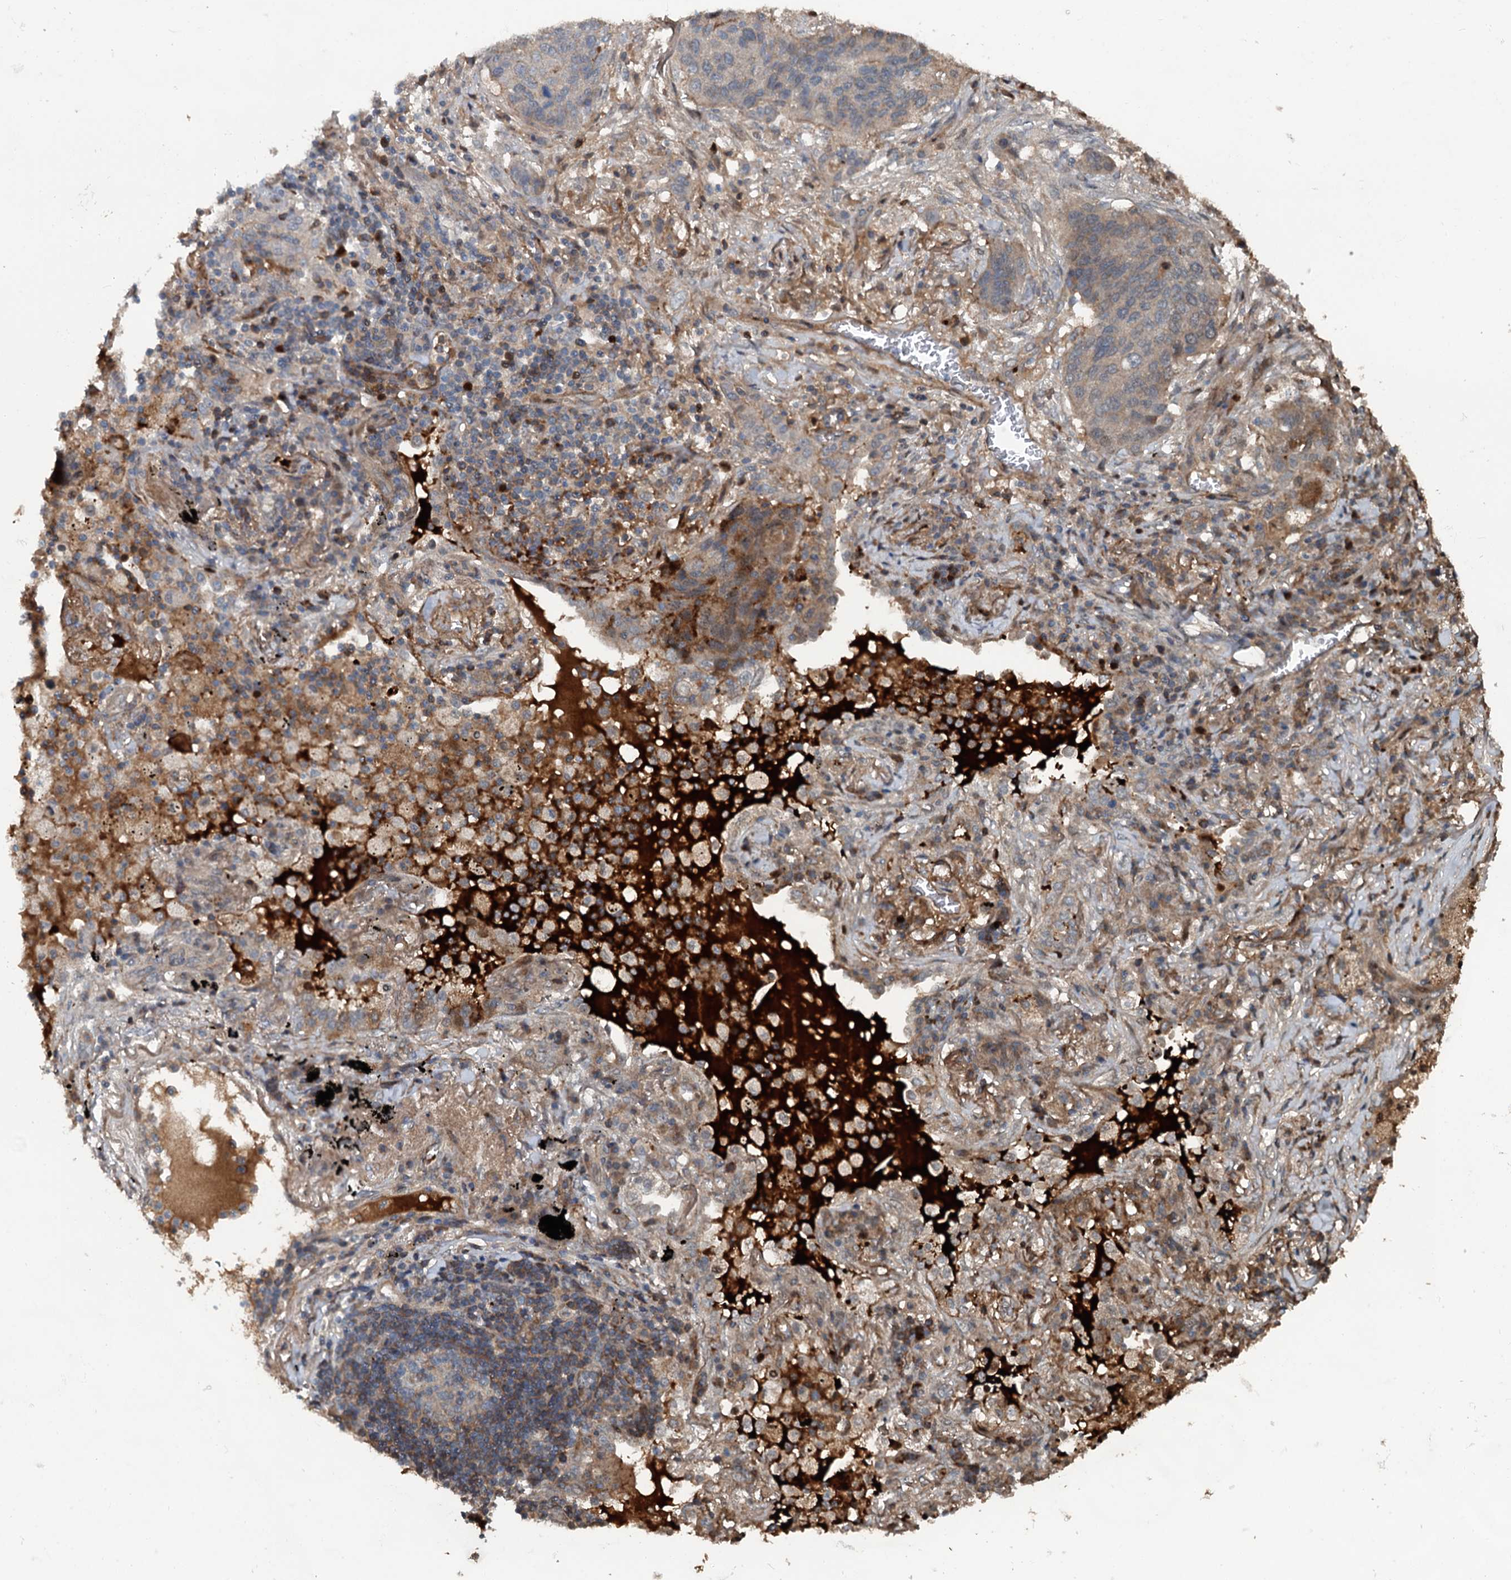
{"staining": {"intensity": "weak", "quantity": "<25%", "location": "cytoplasmic/membranous"}, "tissue": "lung cancer", "cell_type": "Tumor cells", "image_type": "cancer", "snomed": [{"axis": "morphology", "description": "Squamous cell carcinoma, NOS"}, {"axis": "topography", "description": "Lung"}], "caption": "Tumor cells are negative for brown protein staining in squamous cell carcinoma (lung).", "gene": "TEDC1", "patient": {"sex": "female", "age": 63}}